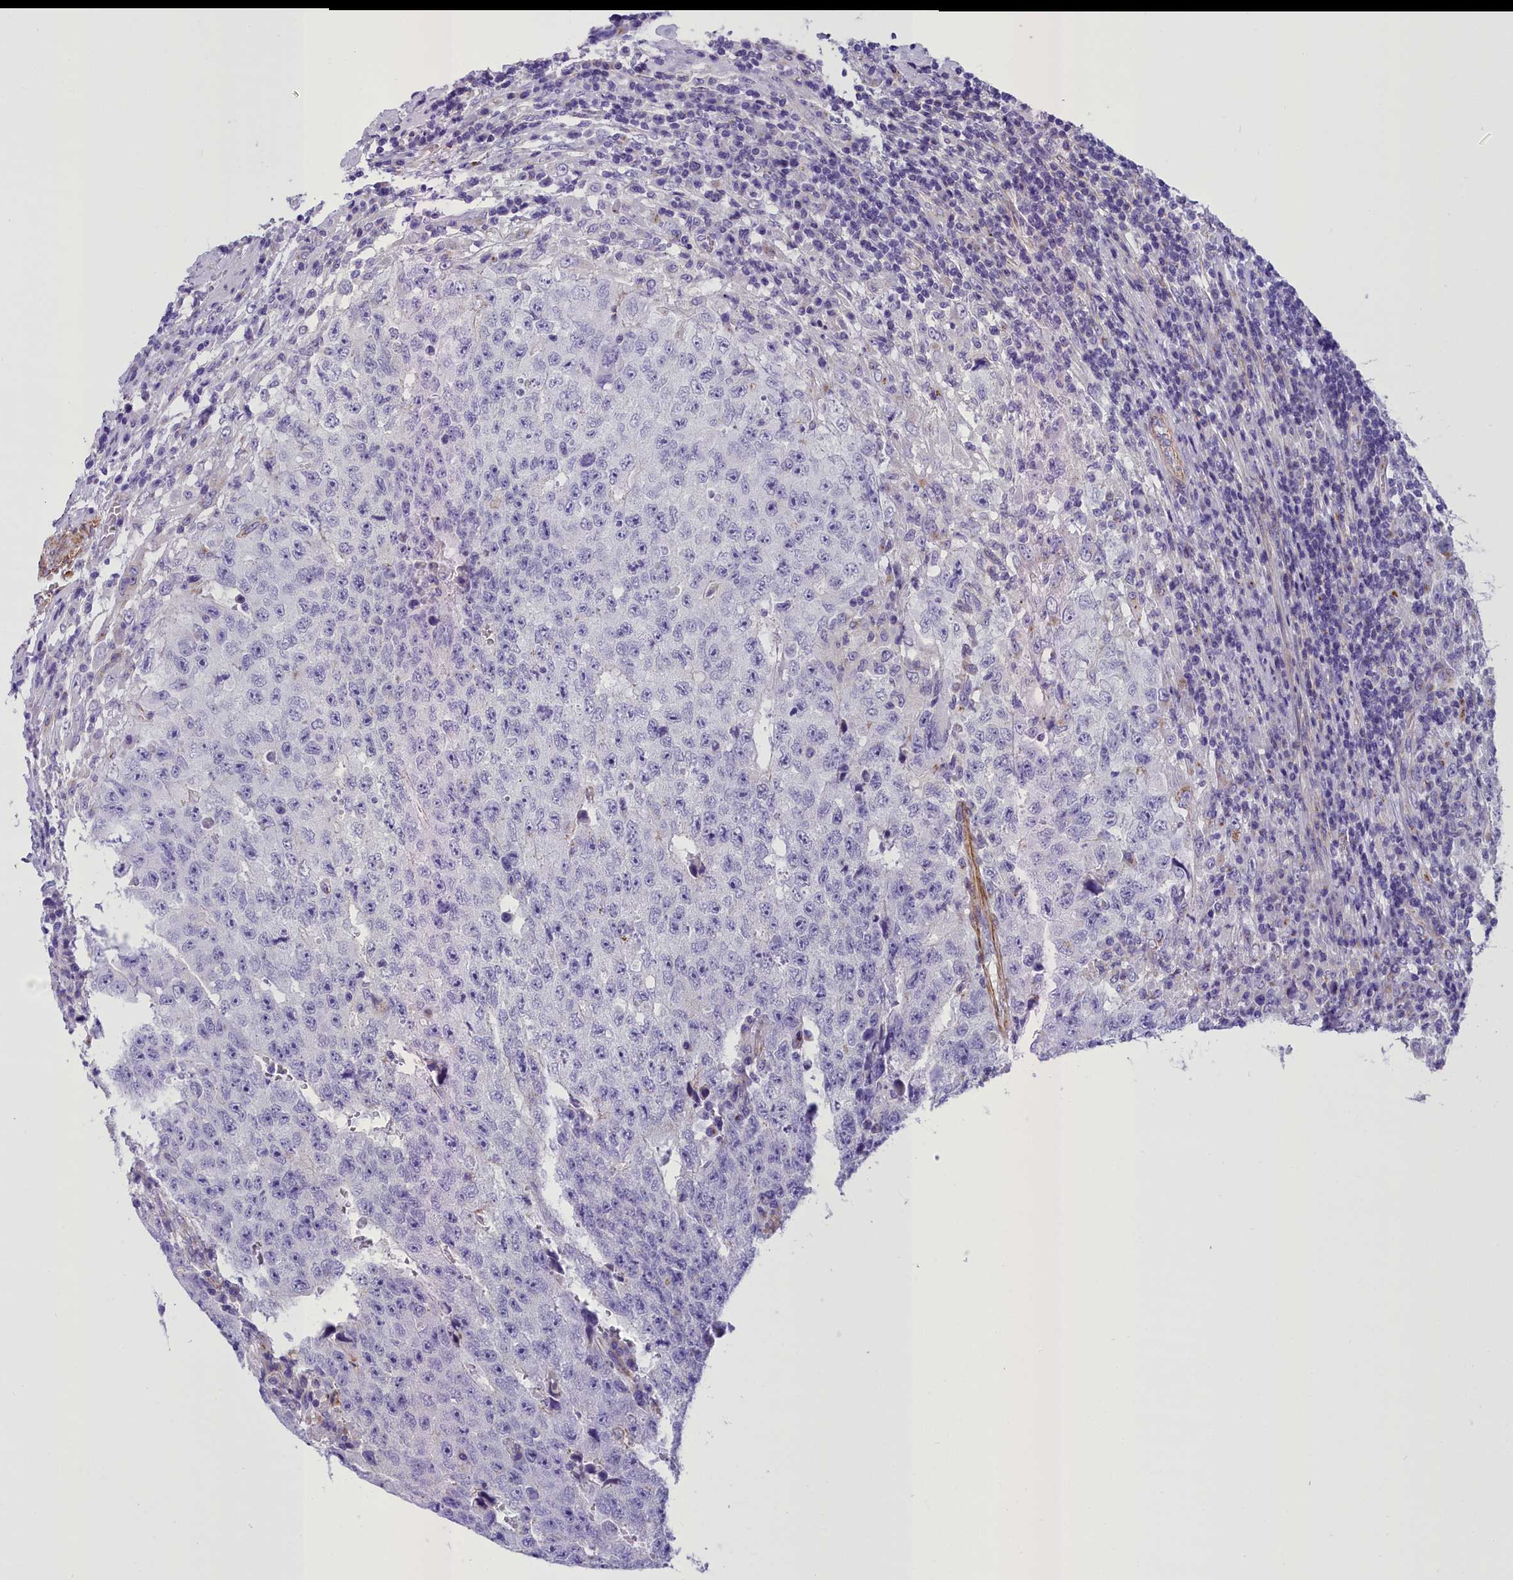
{"staining": {"intensity": "negative", "quantity": "none", "location": "none"}, "tissue": "testis cancer", "cell_type": "Tumor cells", "image_type": "cancer", "snomed": [{"axis": "morphology", "description": "Necrosis, NOS"}, {"axis": "morphology", "description": "Carcinoma, Embryonal, NOS"}, {"axis": "topography", "description": "Testis"}], "caption": "A high-resolution histopathology image shows IHC staining of testis cancer, which demonstrates no significant staining in tumor cells.", "gene": "GFRA1", "patient": {"sex": "male", "age": 19}}